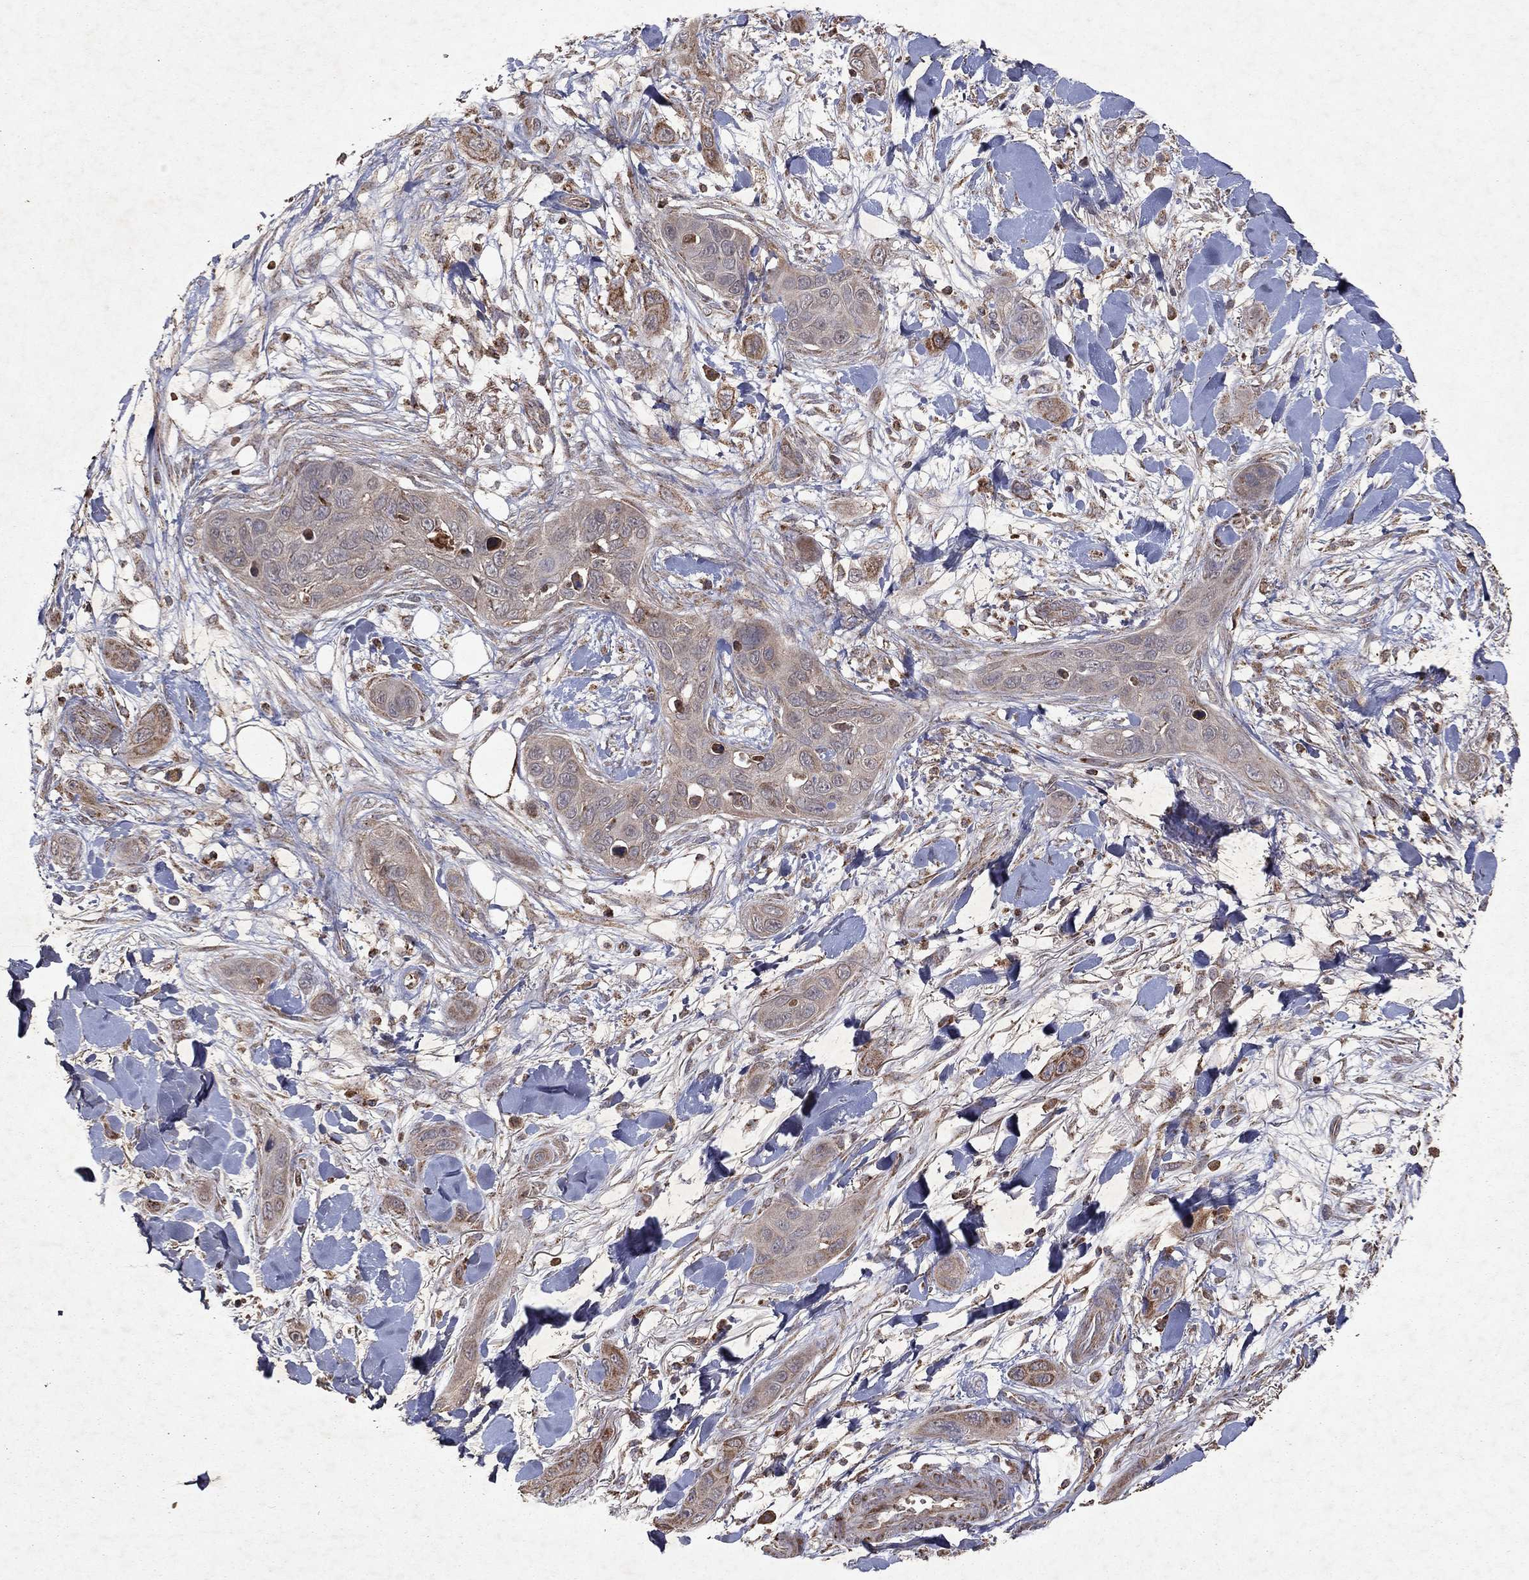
{"staining": {"intensity": "weak", "quantity": "<25%", "location": "cytoplasmic/membranous"}, "tissue": "skin cancer", "cell_type": "Tumor cells", "image_type": "cancer", "snomed": [{"axis": "morphology", "description": "Squamous cell carcinoma, NOS"}, {"axis": "topography", "description": "Skin"}], "caption": "Tumor cells are negative for protein expression in human skin cancer.", "gene": "PYROXD2", "patient": {"sex": "male", "age": 78}}